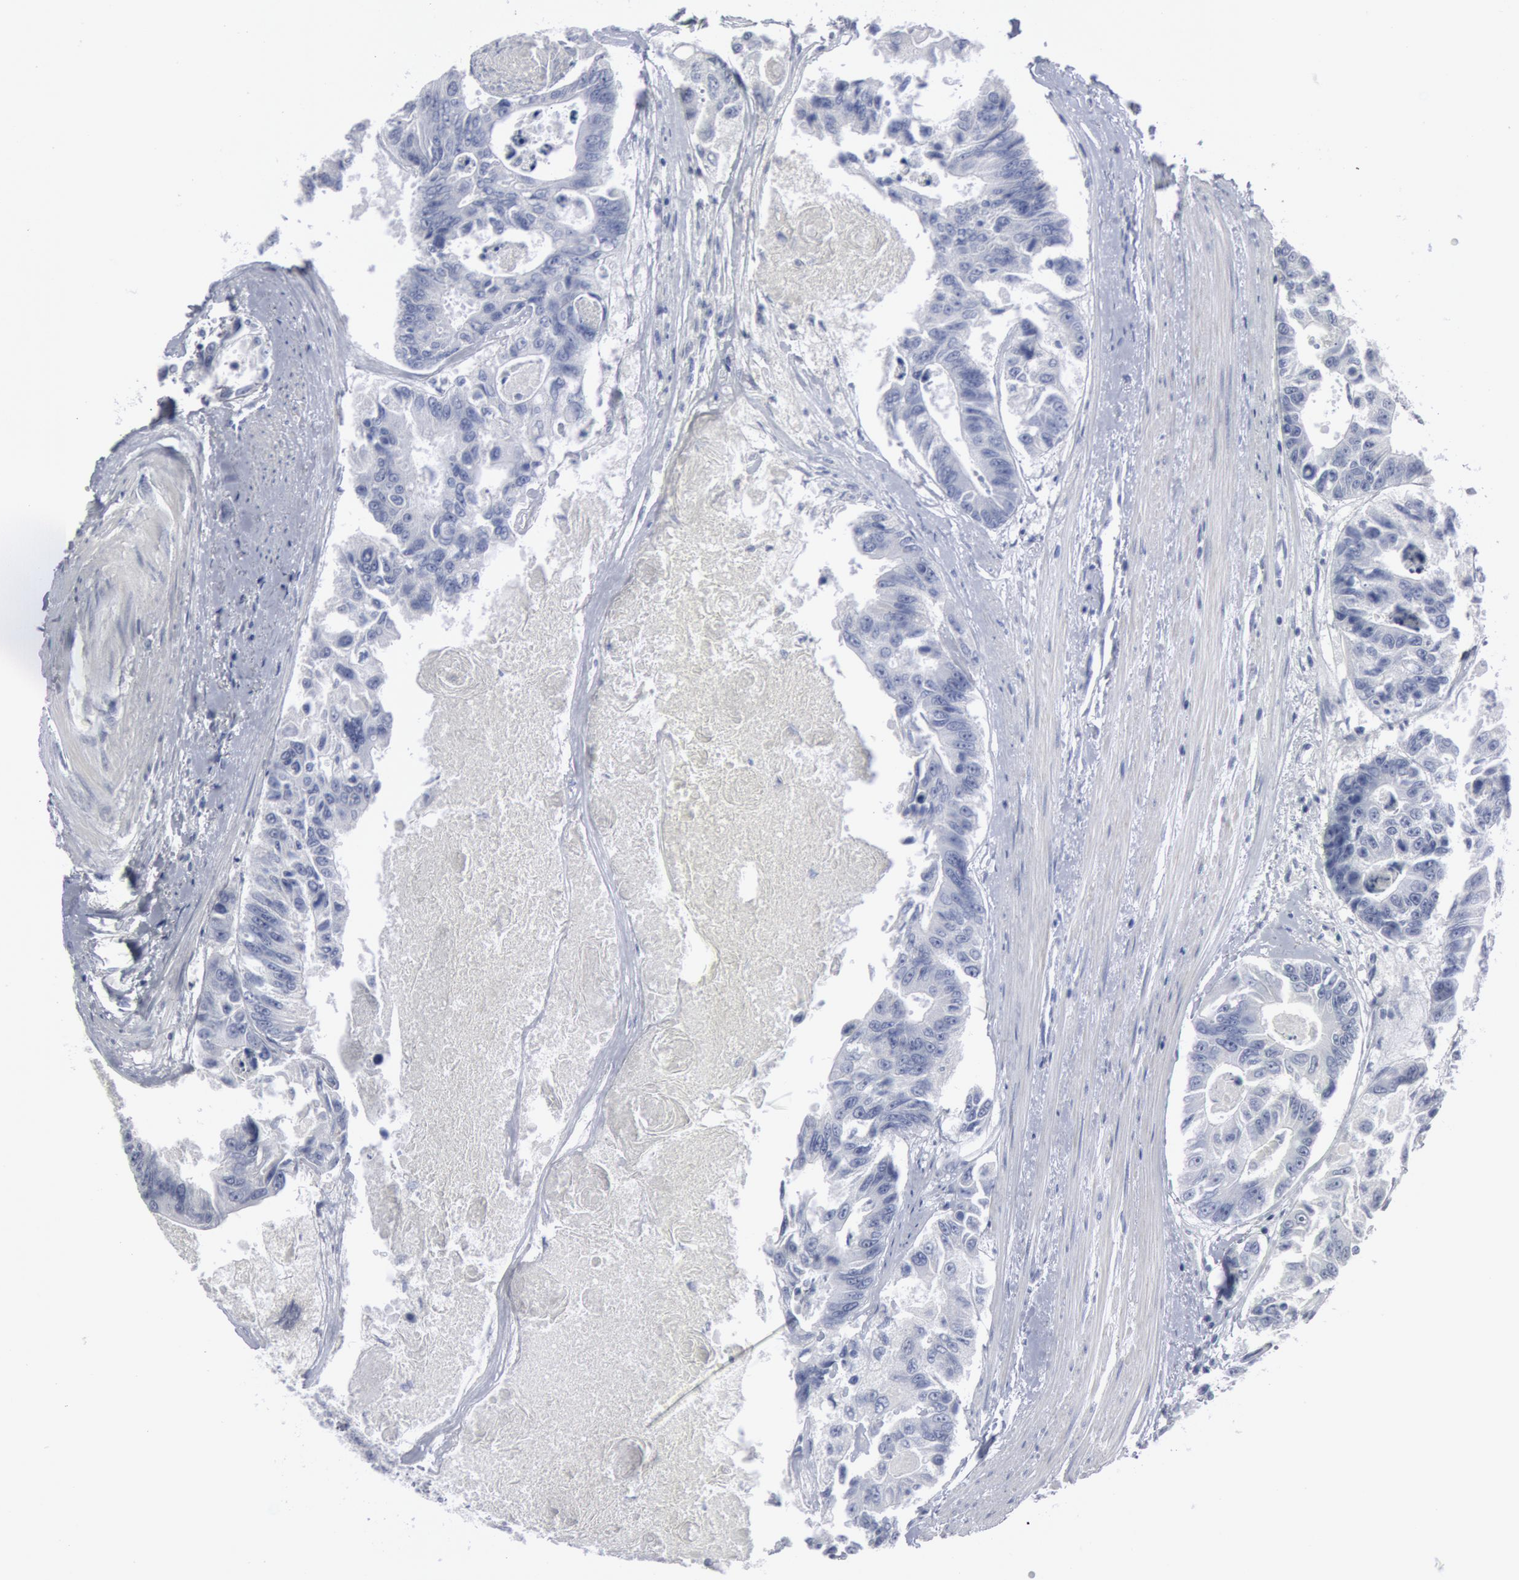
{"staining": {"intensity": "negative", "quantity": "none", "location": "none"}, "tissue": "colorectal cancer", "cell_type": "Tumor cells", "image_type": "cancer", "snomed": [{"axis": "morphology", "description": "Adenocarcinoma, NOS"}, {"axis": "topography", "description": "Colon"}], "caption": "IHC of human colorectal cancer exhibits no expression in tumor cells.", "gene": "DMC1", "patient": {"sex": "female", "age": 86}}